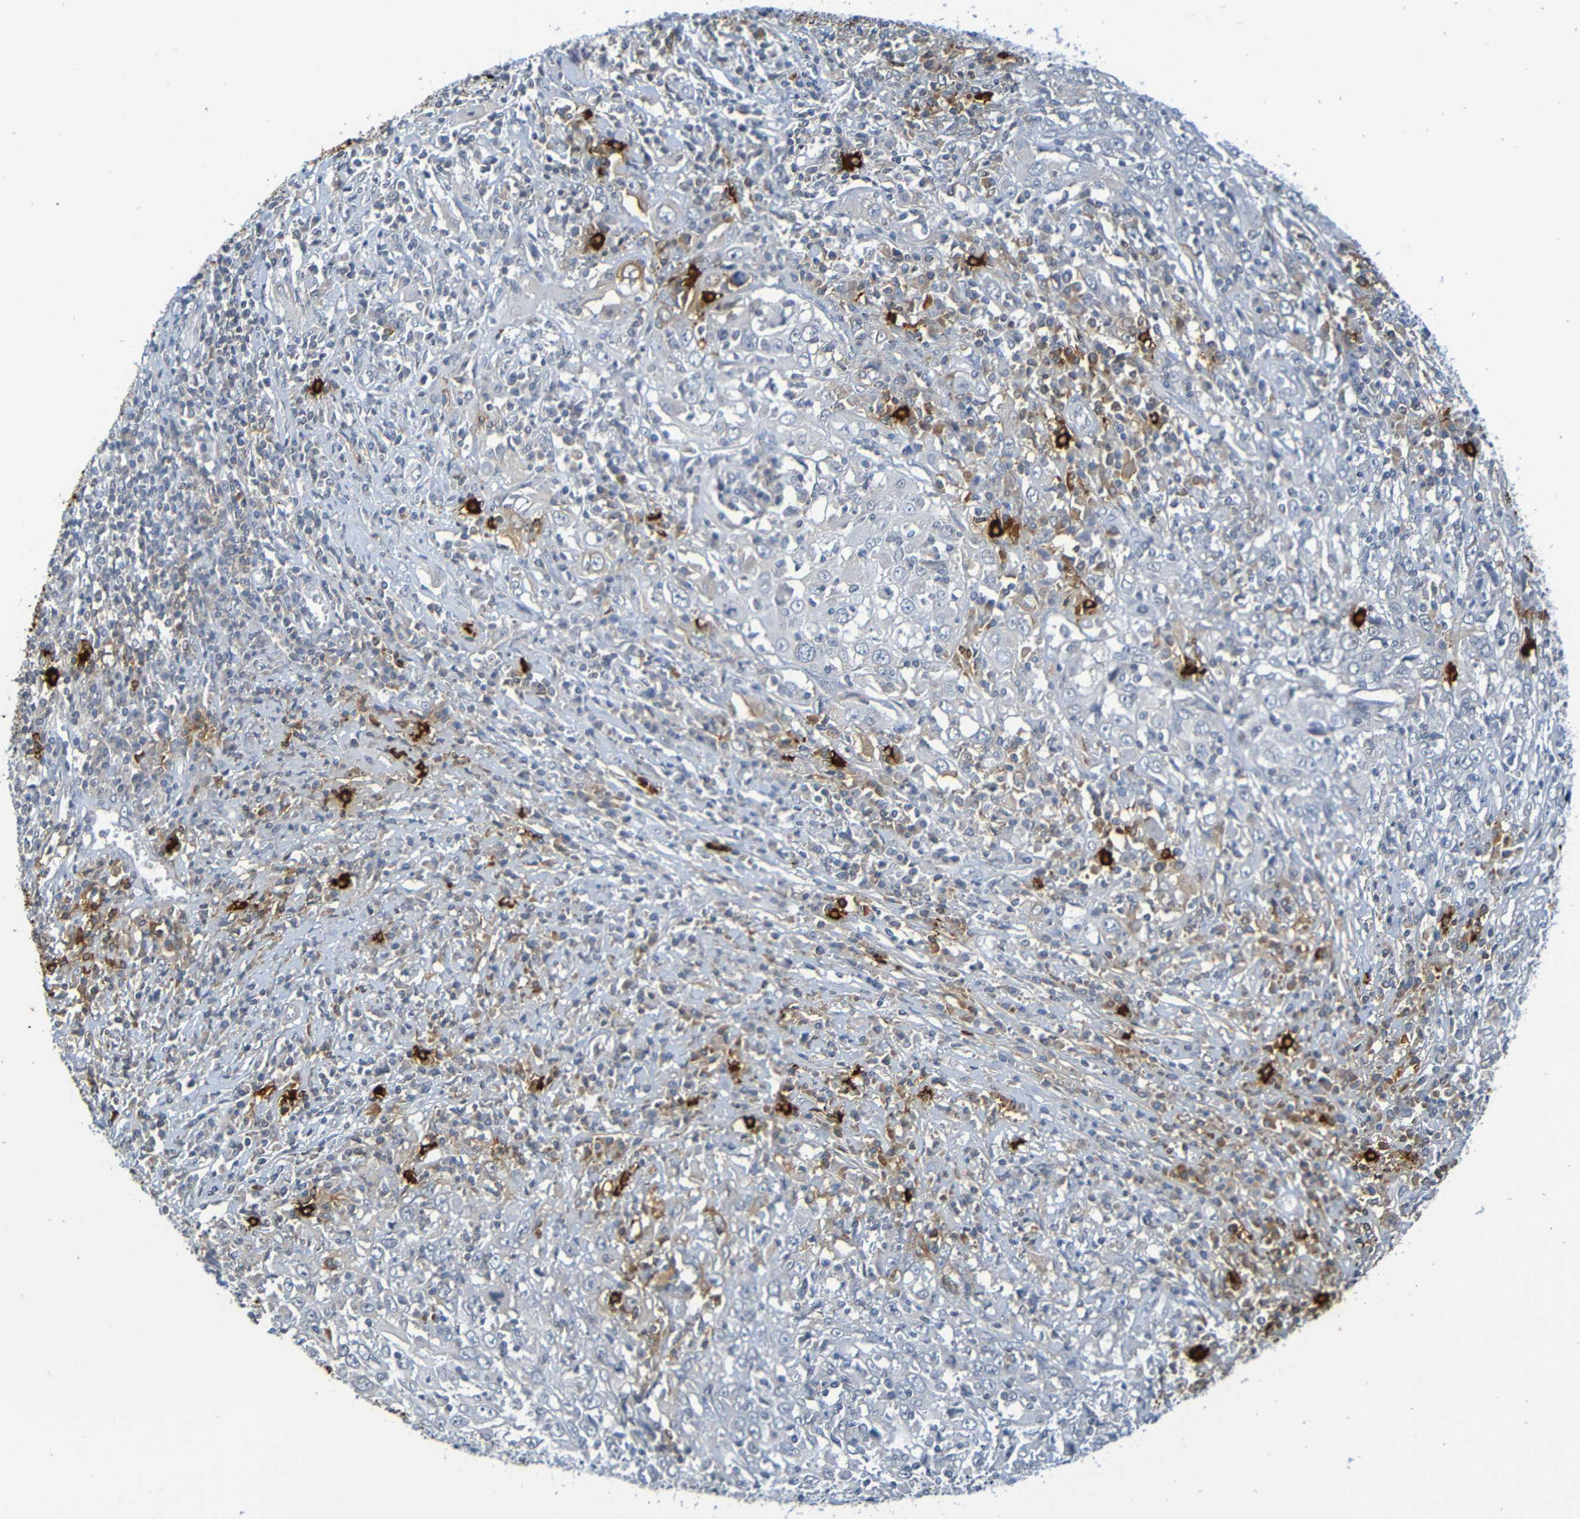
{"staining": {"intensity": "negative", "quantity": "none", "location": "none"}, "tissue": "cervical cancer", "cell_type": "Tumor cells", "image_type": "cancer", "snomed": [{"axis": "morphology", "description": "Squamous cell carcinoma, NOS"}, {"axis": "topography", "description": "Cervix"}], "caption": "Immunohistochemistry of squamous cell carcinoma (cervical) shows no staining in tumor cells.", "gene": "C3AR1", "patient": {"sex": "female", "age": 46}}